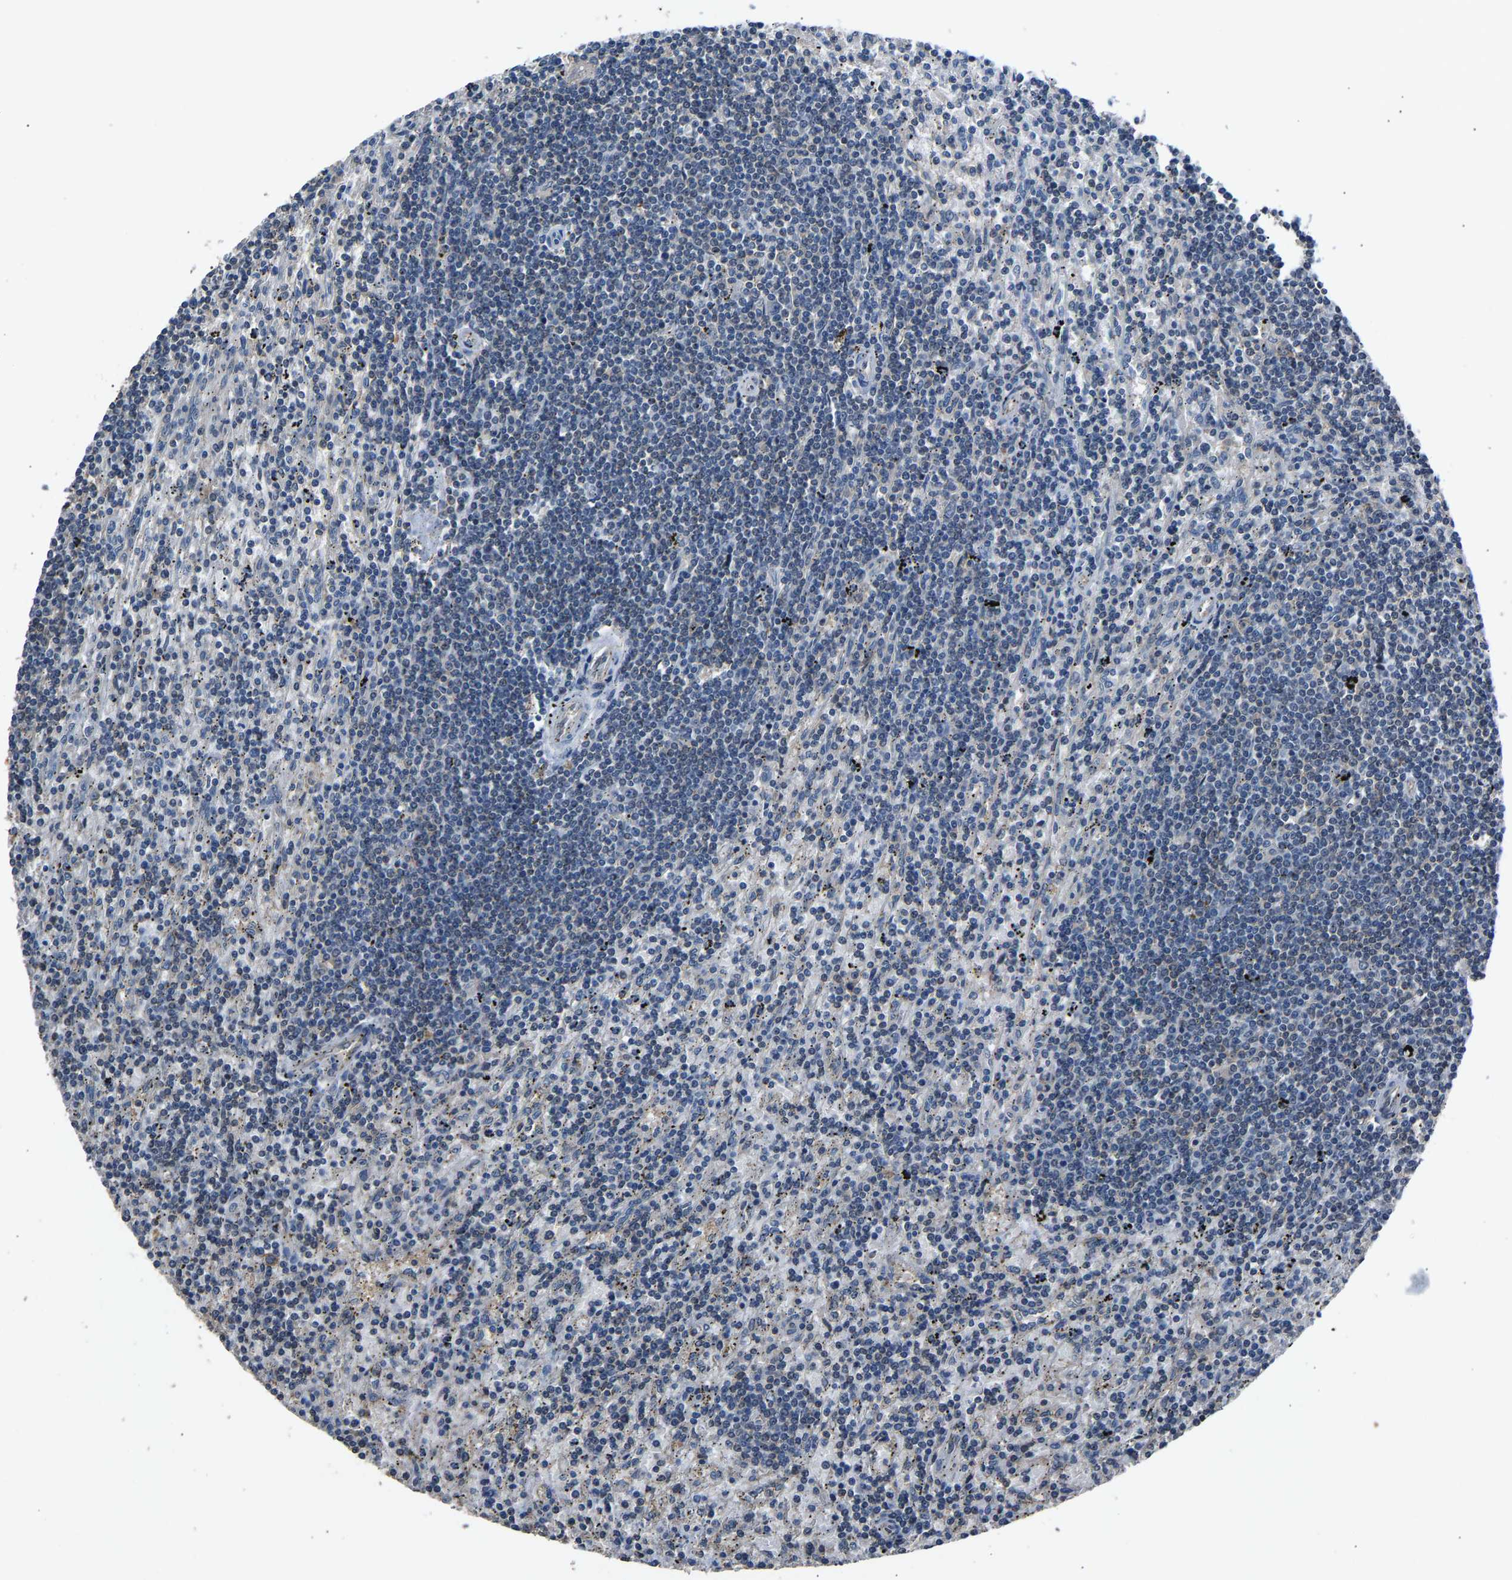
{"staining": {"intensity": "weak", "quantity": "<25%", "location": "cytoplasmic/membranous"}, "tissue": "lymphoma", "cell_type": "Tumor cells", "image_type": "cancer", "snomed": [{"axis": "morphology", "description": "Malignant lymphoma, non-Hodgkin's type, Low grade"}, {"axis": "topography", "description": "Spleen"}], "caption": "A histopathology image of malignant lymphoma, non-Hodgkin's type (low-grade) stained for a protein demonstrates no brown staining in tumor cells.", "gene": "ABCC9", "patient": {"sex": "male", "age": 76}}